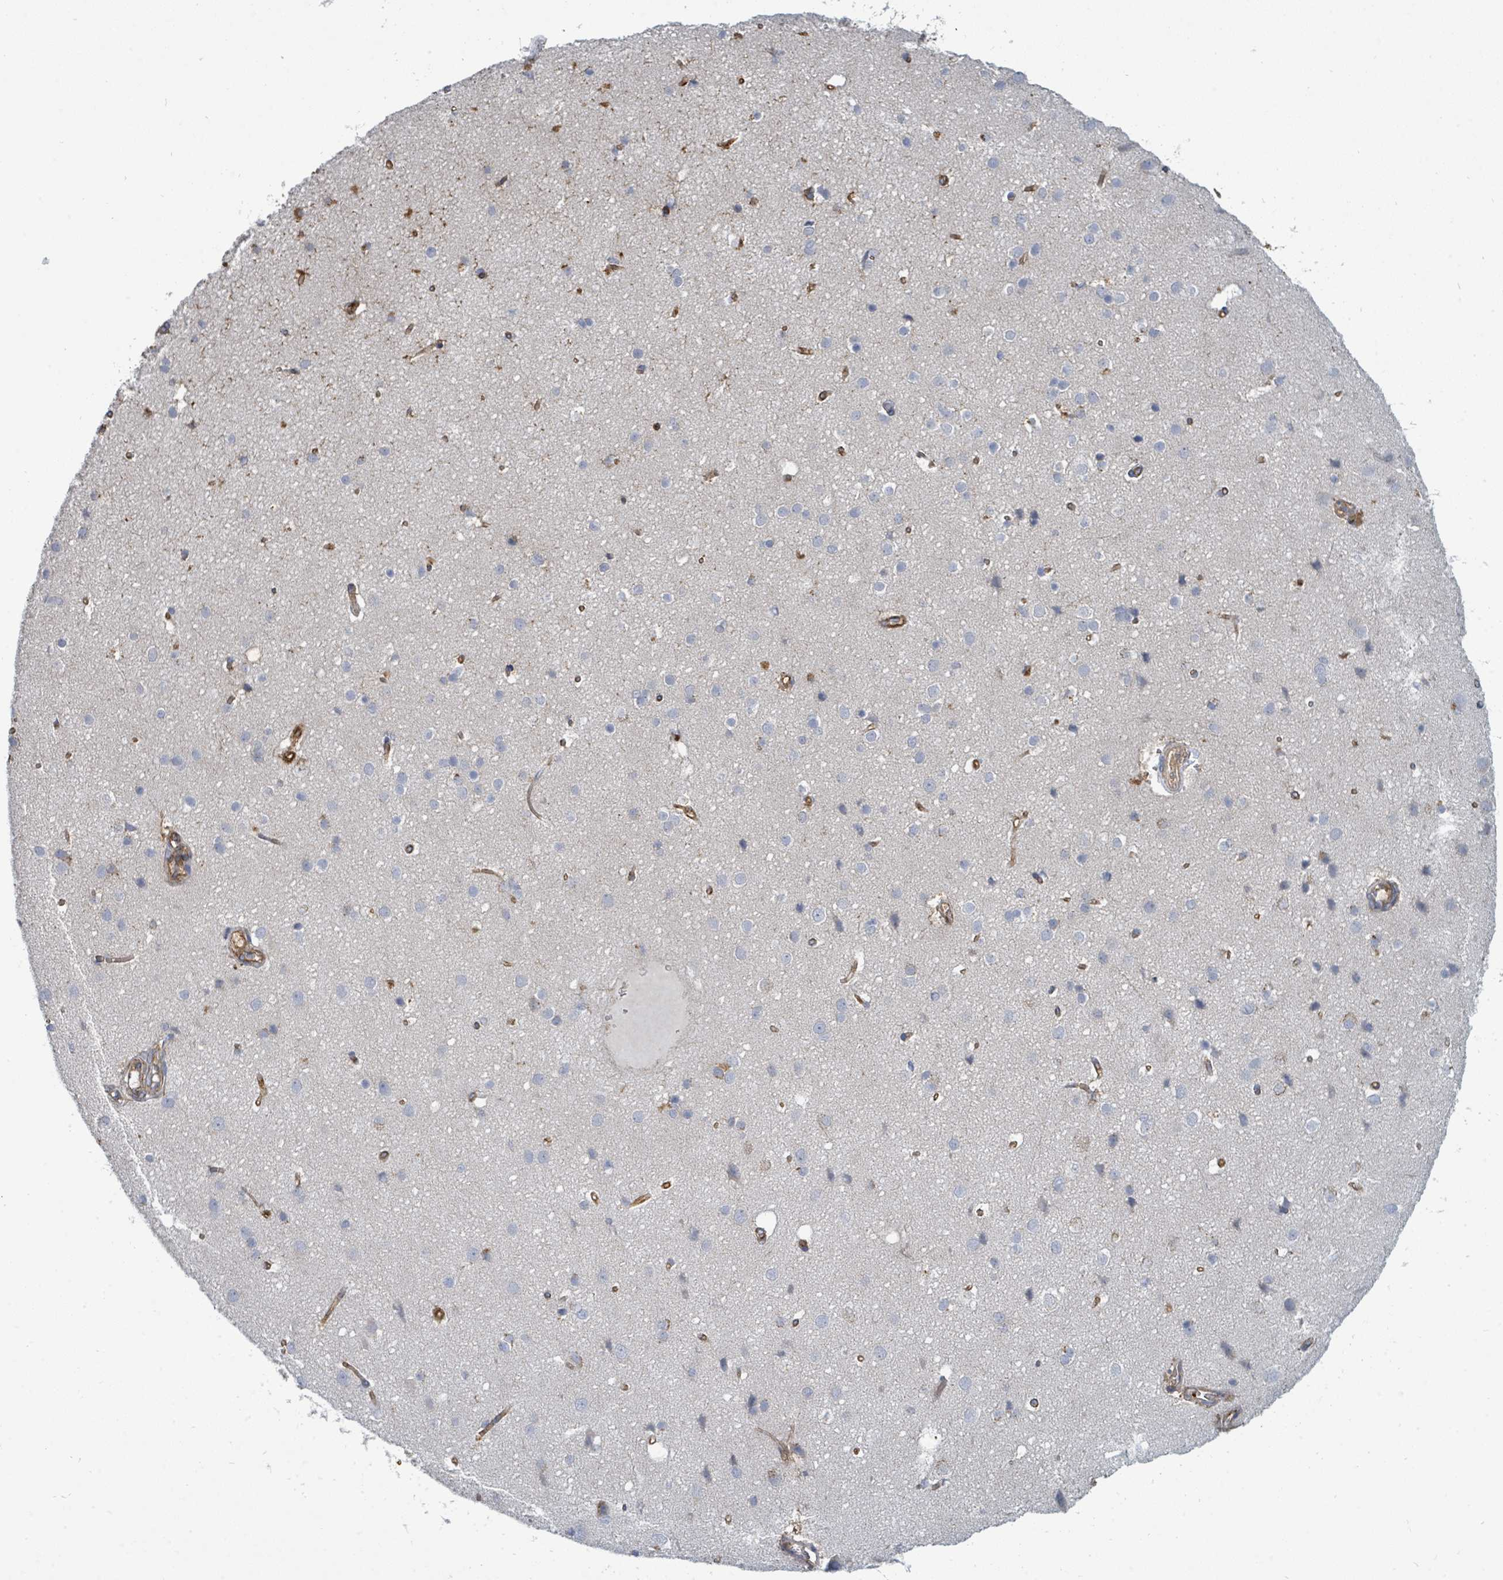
{"staining": {"intensity": "strong", "quantity": ">75%", "location": "cytoplasmic/membranous"}, "tissue": "cerebral cortex", "cell_type": "Endothelial cells", "image_type": "normal", "snomed": [{"axis": "morphology", "description": "Normal tissue, NOS"}, {"axis": "topography", "description": "Cerebral cortex"}], "caption": "Strong cytoplasmic/membranous staining is appreciated in approximately >75% of endothelial cells in benign cerebral cortex.", "gene": "IFIT1", "patient": {"sex": "male", "age": 37}}